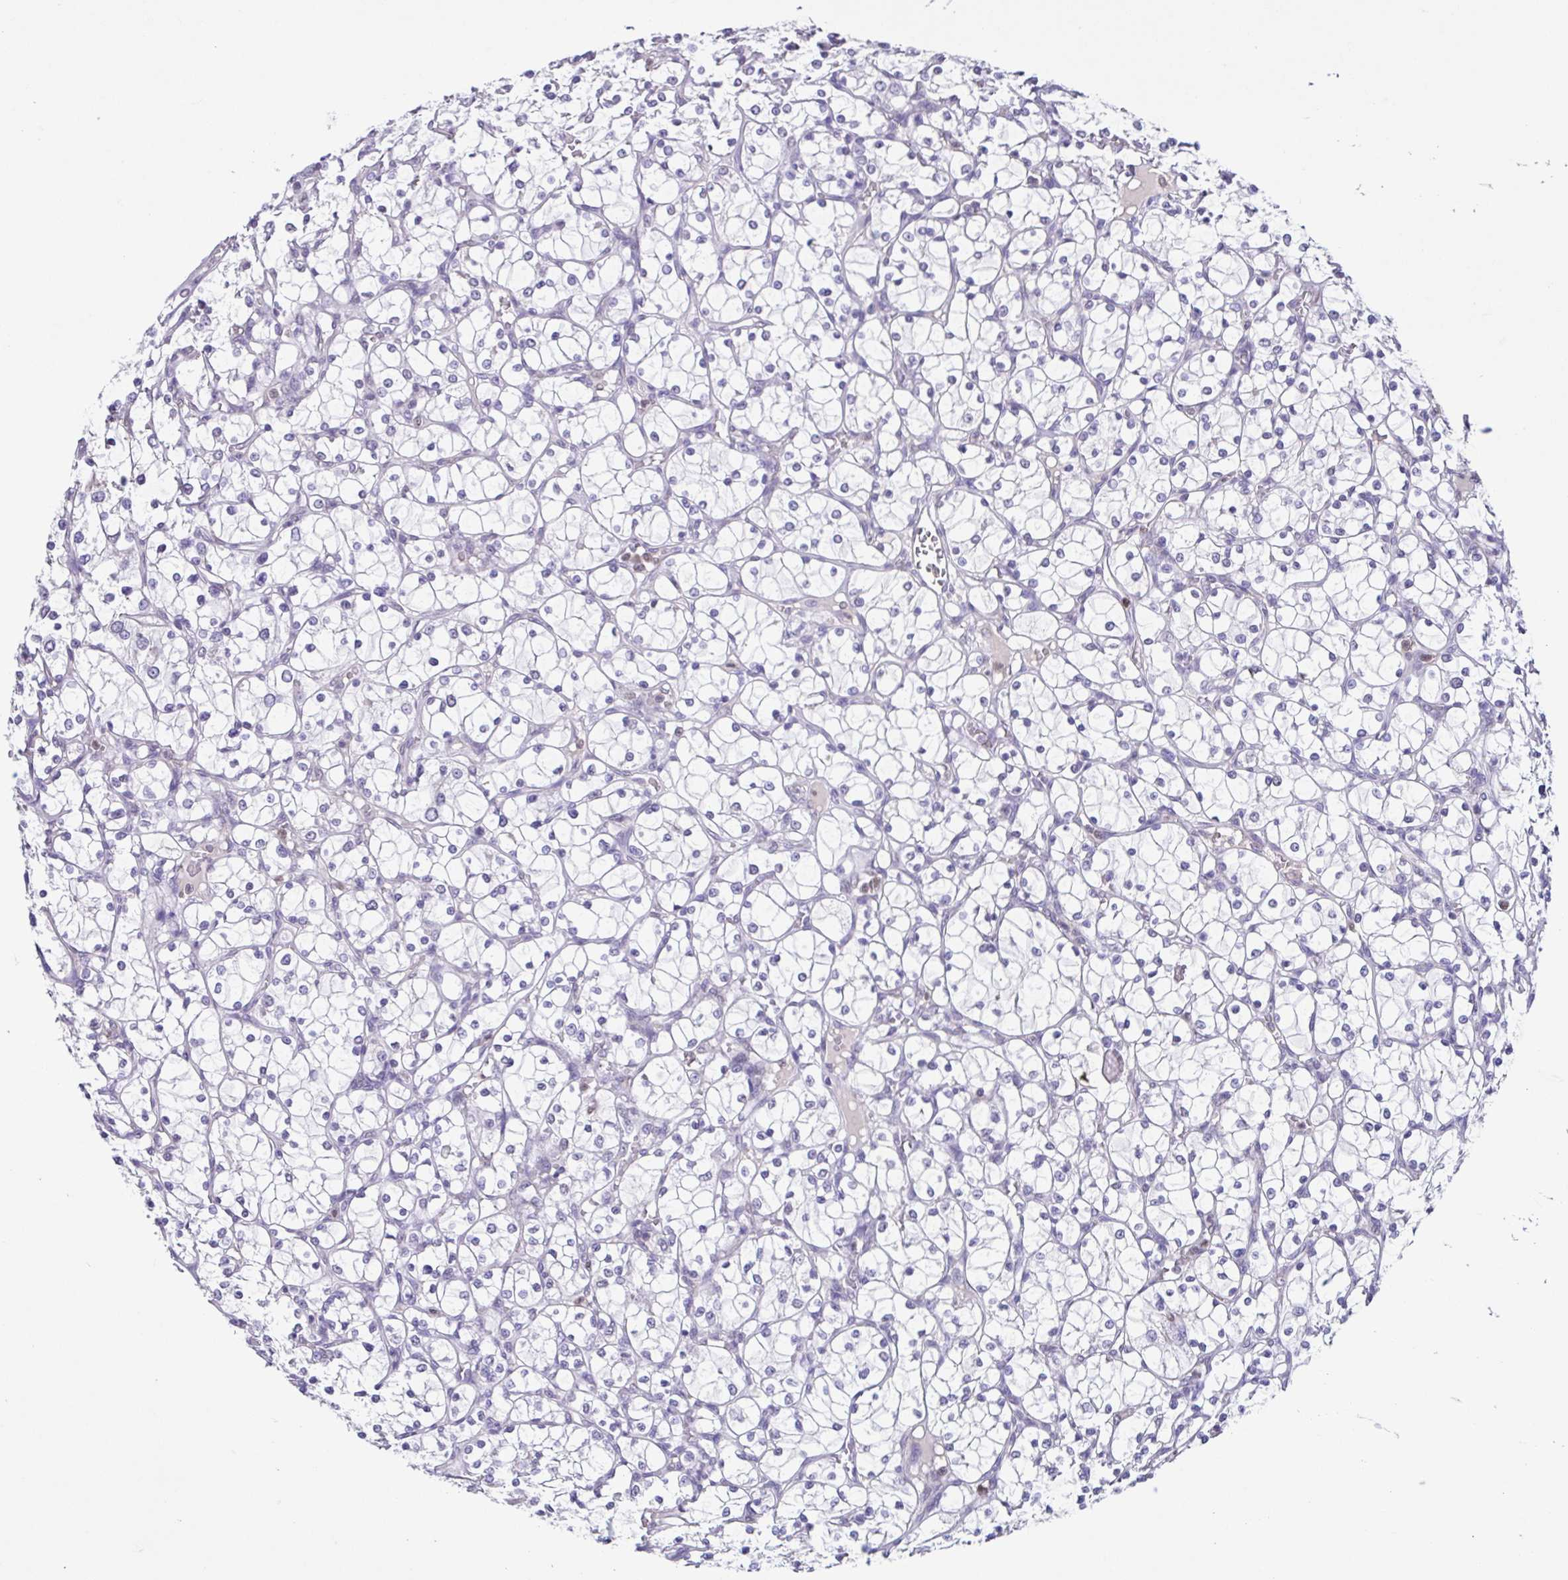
{"staining": {"intensity": "negative", "quantity": "none", "location": "none"}, "tissue": "renal cancer", "cell_type": "Tumor cells", "image_type": "cancer", "snomed": [{"axis": "morphology", "description": "Adenocarcinoma, NOS"}, {"axis": "topography", "description": "Kidney"}], "caption": "There is no significant staining in tumor cells of renal adenocarcinoma.", "gene": "ACTRT3", "patient": {"sex": "female", "age": 69}}